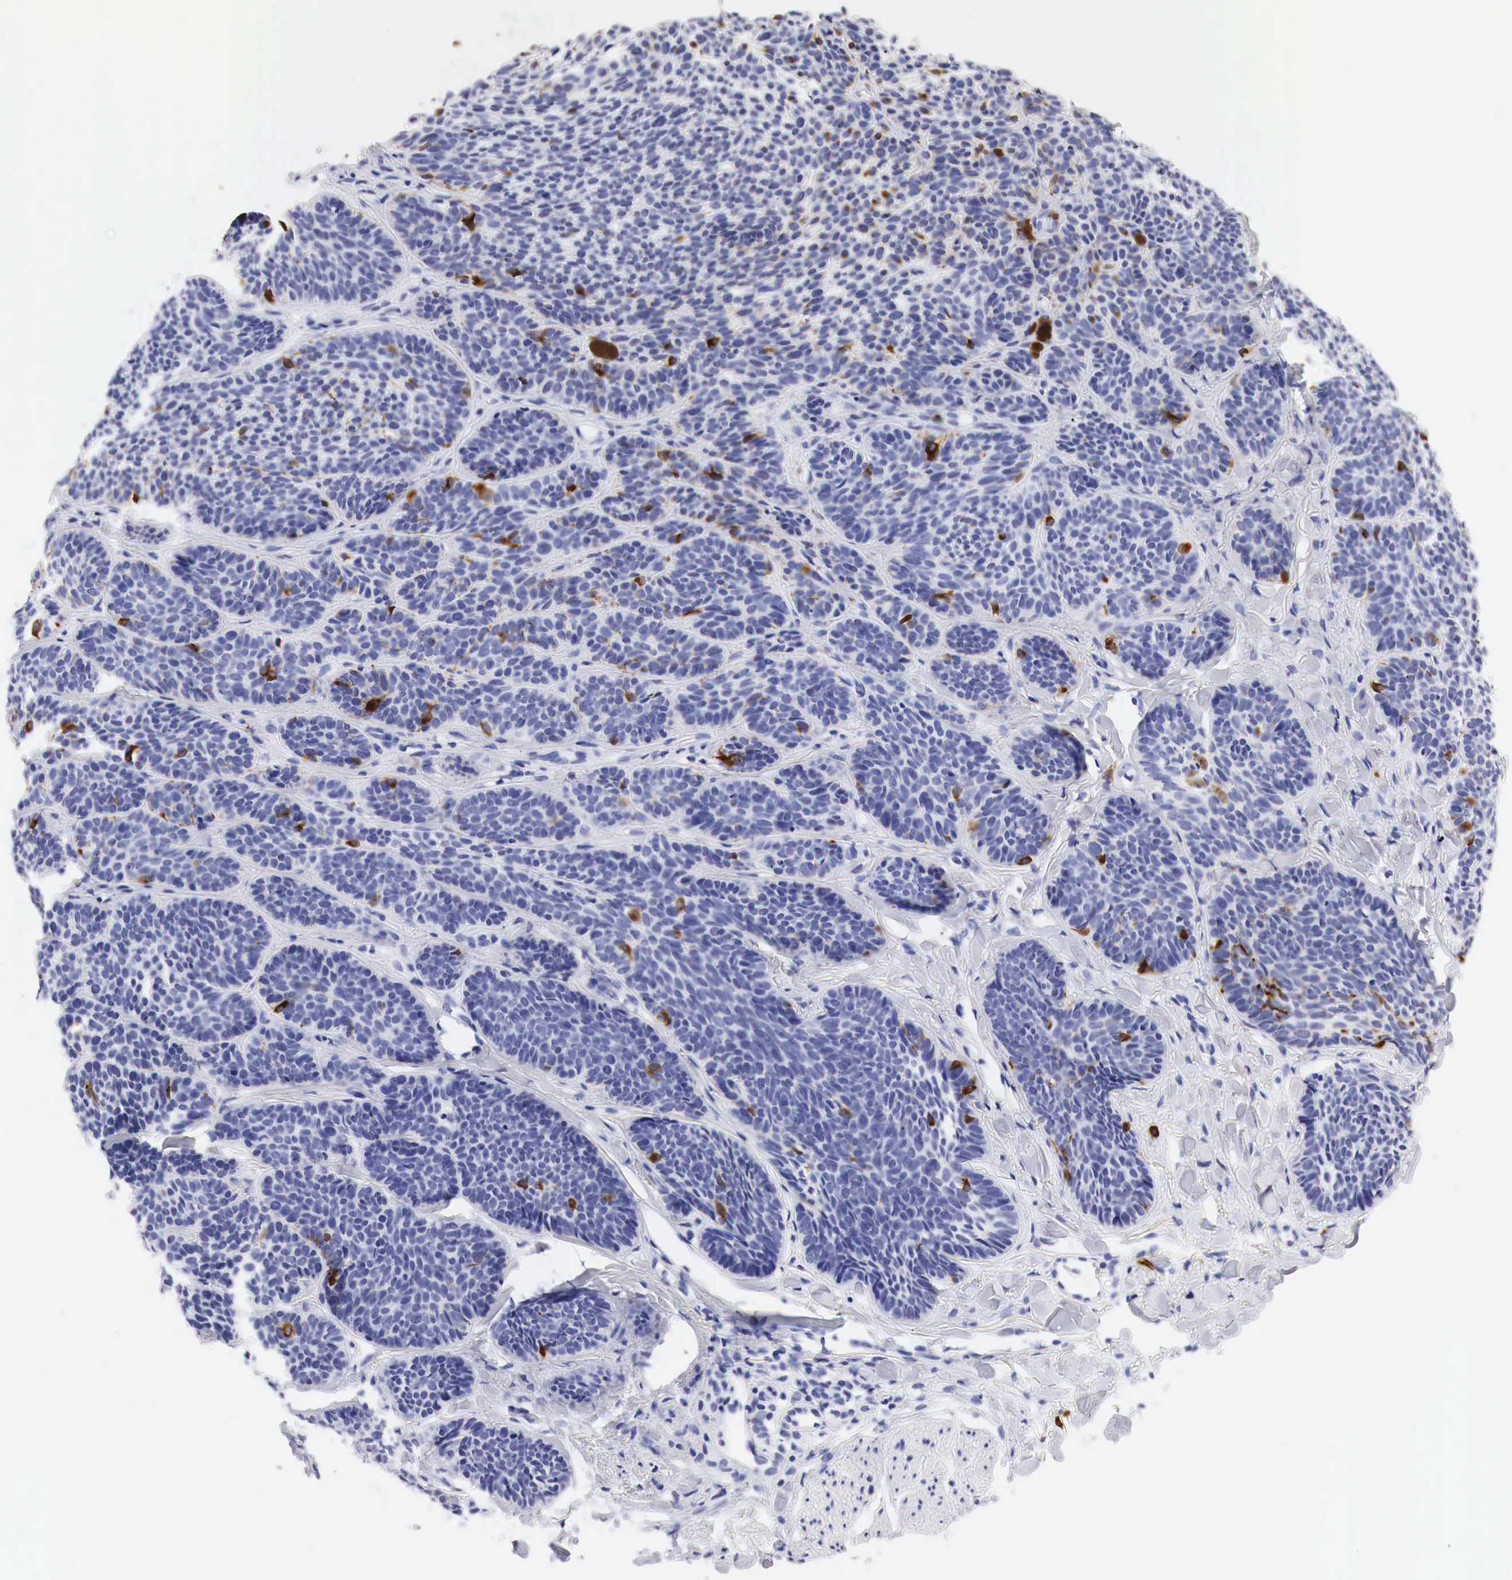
{"staining": {"intensity": "negative", "quantity": "none", "location": "none"}, "tissue": "skin cancer", "cell_type": "Tumor cells", "image_type": "cancer", "snomed": [{"axis": "morphology", "description": "Basal cell carcinoma"}, {"axis": "topography", "description": "Skin"}], "caption": "Human skin cancer (basal cell carcinoma) stained for a protein using IHC reveals no staining in tumor cells.", "gene": "TYR", "patient": {"sex": "female", "age": 62}}